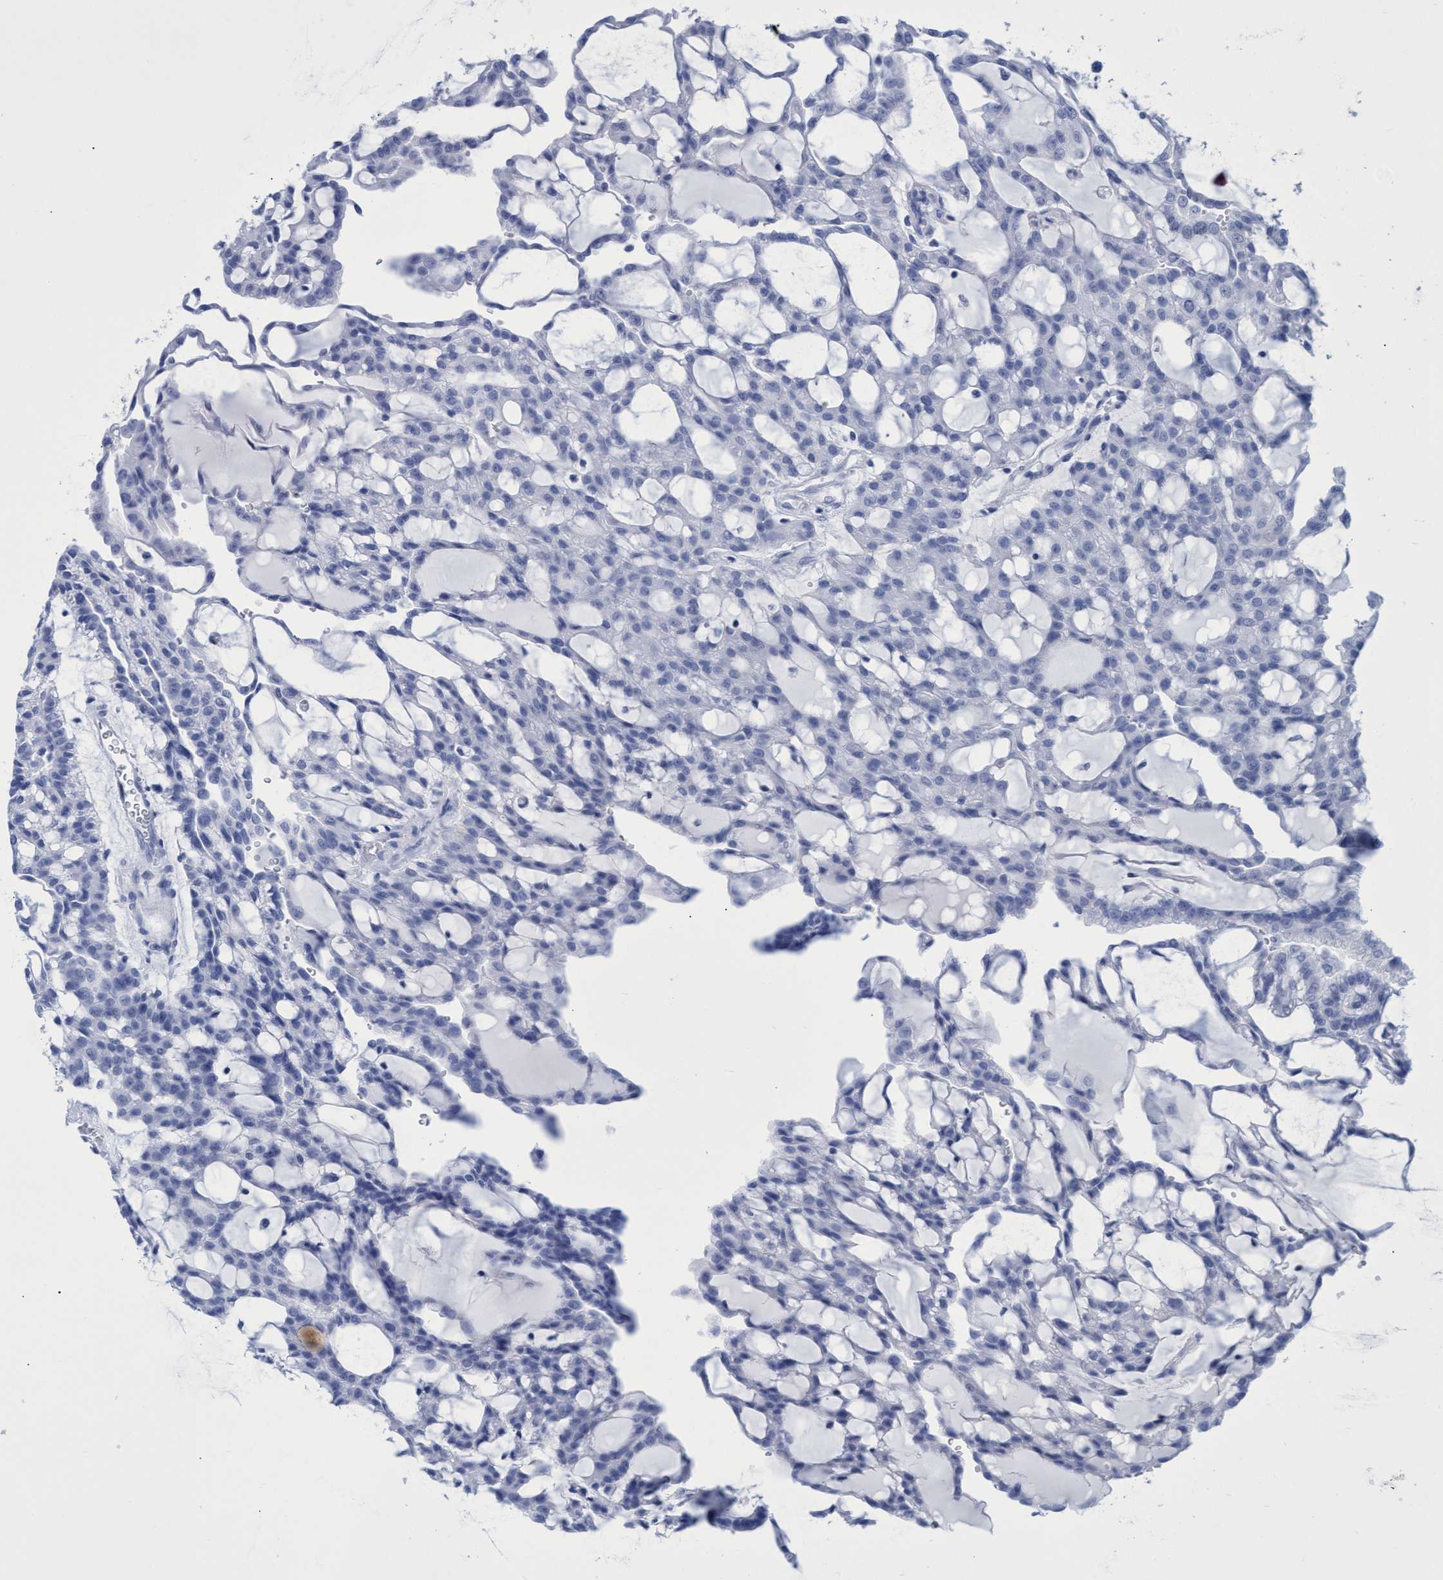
{"staining": {"intensity": "negative", "quantity": "none", "location": "none"}, "tissue": "renal cancer", "cell_type": "Tumor cells", "image_type": "cancer", "snomed": [{"axis": "morphology", "description": "Adenocarcinoma, NOS"}, {"axis": "topography", "description": "Kidney"}], "caption": "Human adenocarcinoma (renal) stained for a protein using immunohistochemistry (IHC) shows no expression in tumor cells.", "gene": "INSL6", "patient": {"sex": "male", "age": 63}}